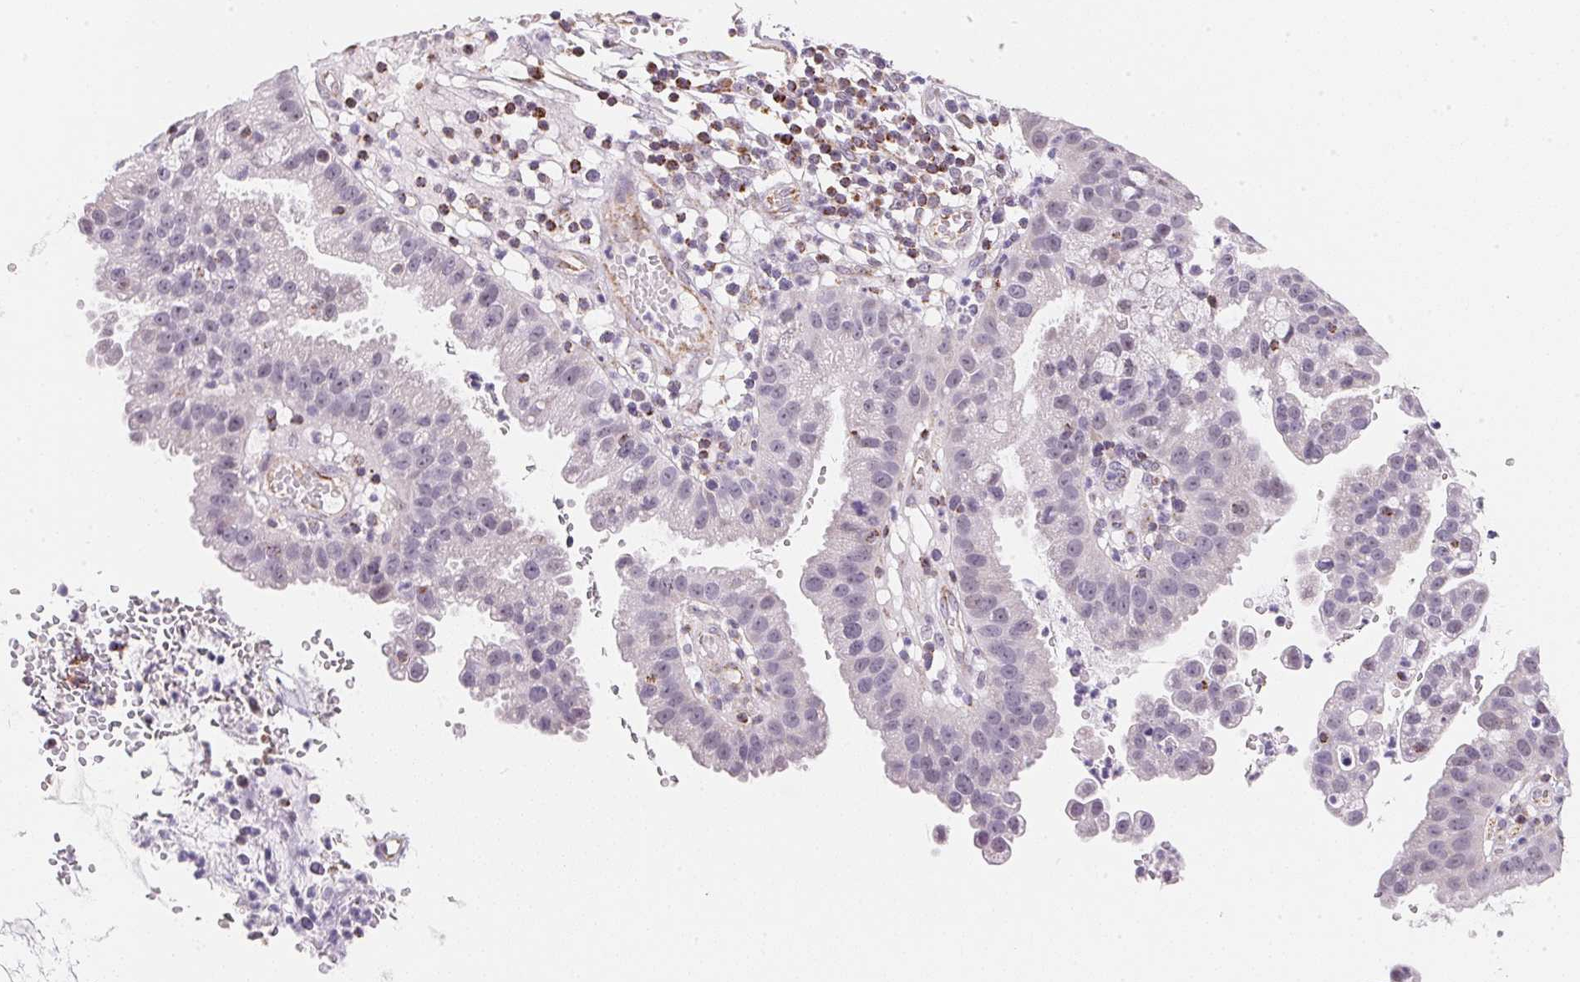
{"staining": {"intensity": "negative", "quantity": "none", "location": "none"}, "tissue": "cervical cancer", "cell_type": "Tumor cells", "image_type": "cancer", "snomed": [{"axis": "morphology", "description": "Adenocarcinoma, NOS"}, {"axis": "topography", "description": "Cervix"}], "caption": "Tumor cells show no significant protein positivity in cervical adenocarcinoma.", "gene": "GIPC2", "patient": {"sex": "female", "age": 34}}